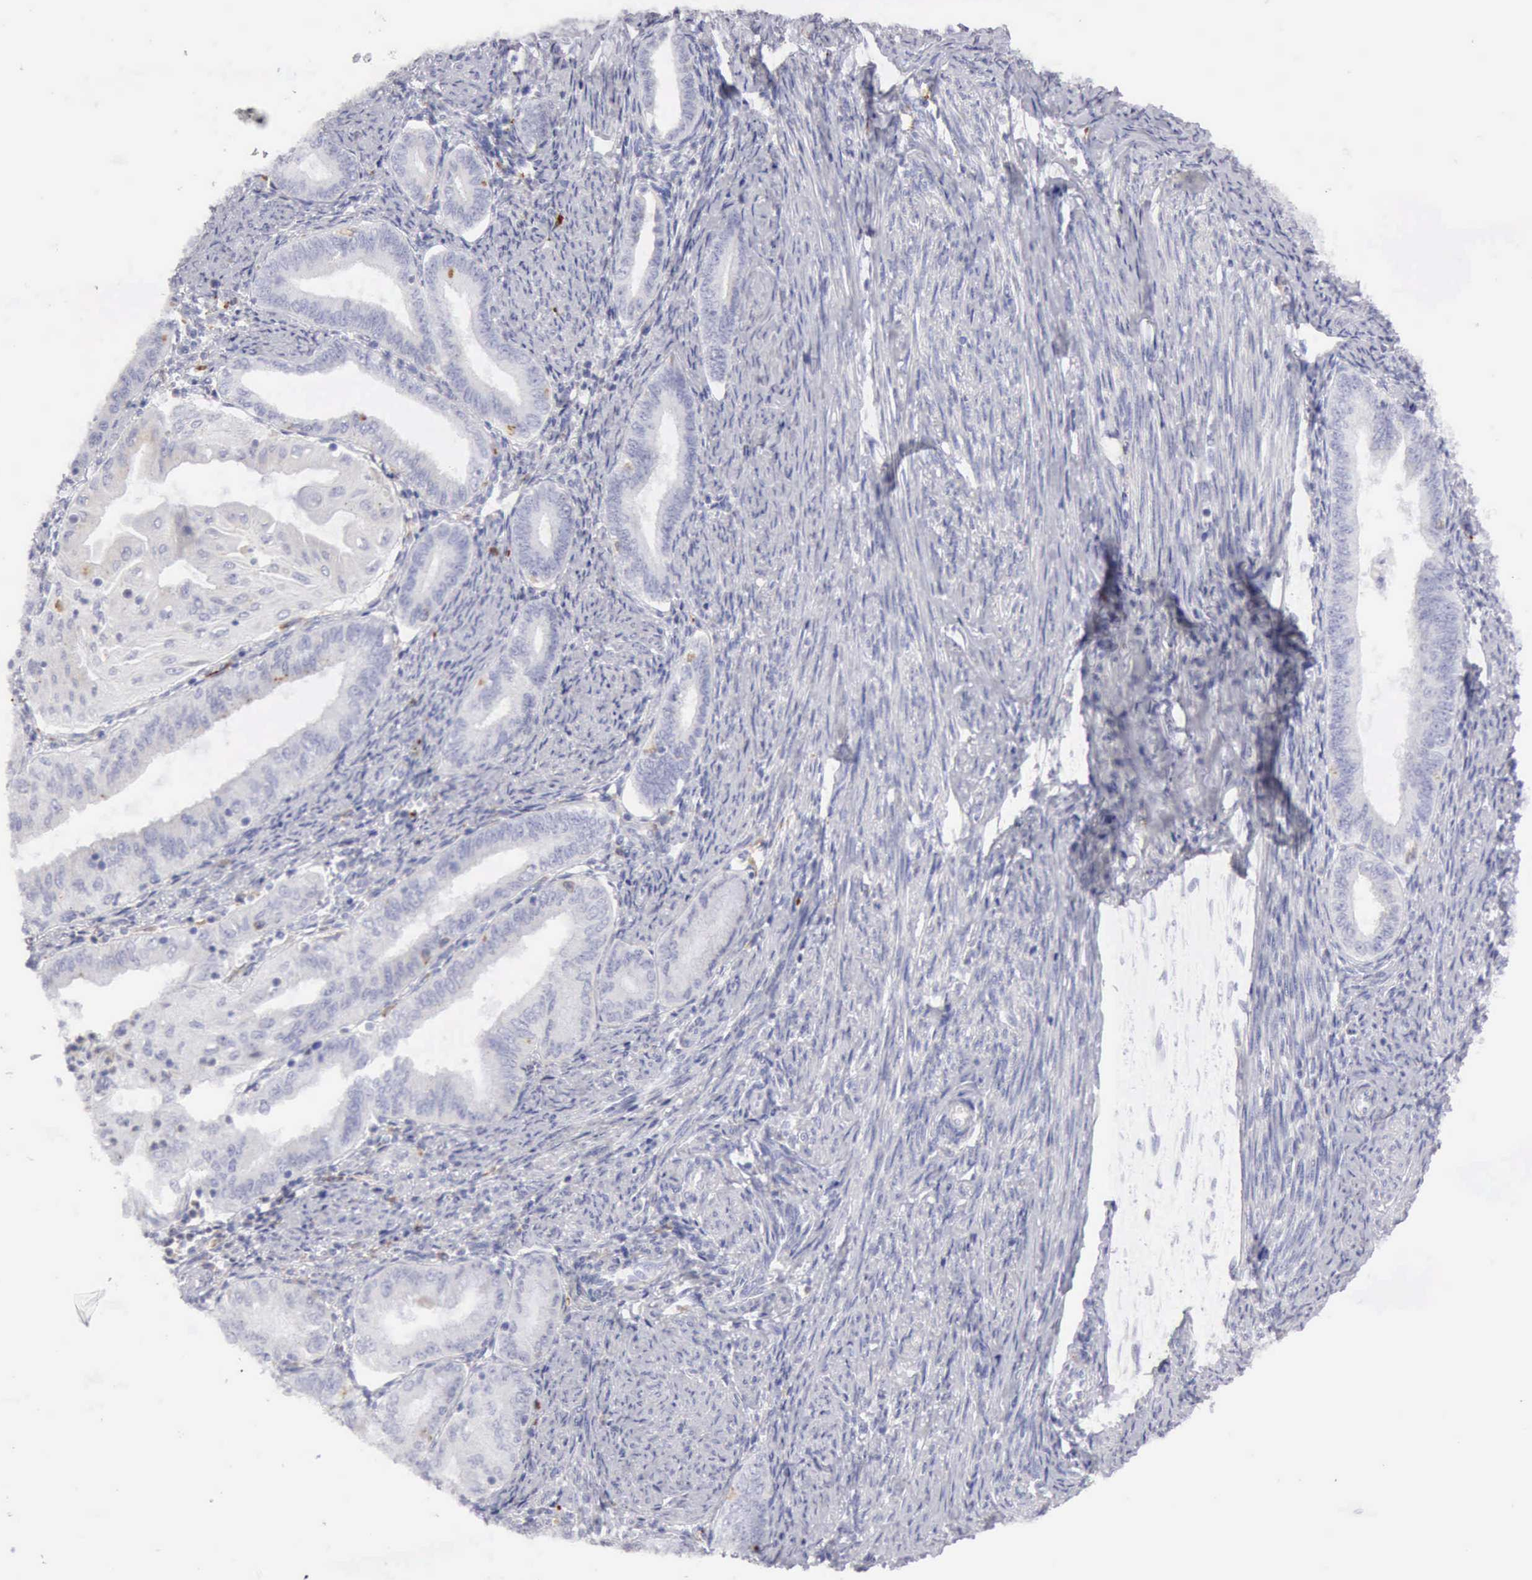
{"staining": {"intensity": "negative", "quantity": "none", "location": "none"}, "tissue": "endometrial cancer", "cell_type": "Tumor cells", "image_type": "cancer", "snomed": [{"axis": "morphology", "description": "Adenocarcinoma, NOS"}, {"axis": "topography", "description": "Endometrium"}], "caption": "IHC photomicrograph of neoplastic tissue: adenocarcinoma (endometrial) stained with DAB demonstrates no significant protein staining in tumor cells.", "gene": "CTSS", "patient": {"sex": "female", "age": 55}}